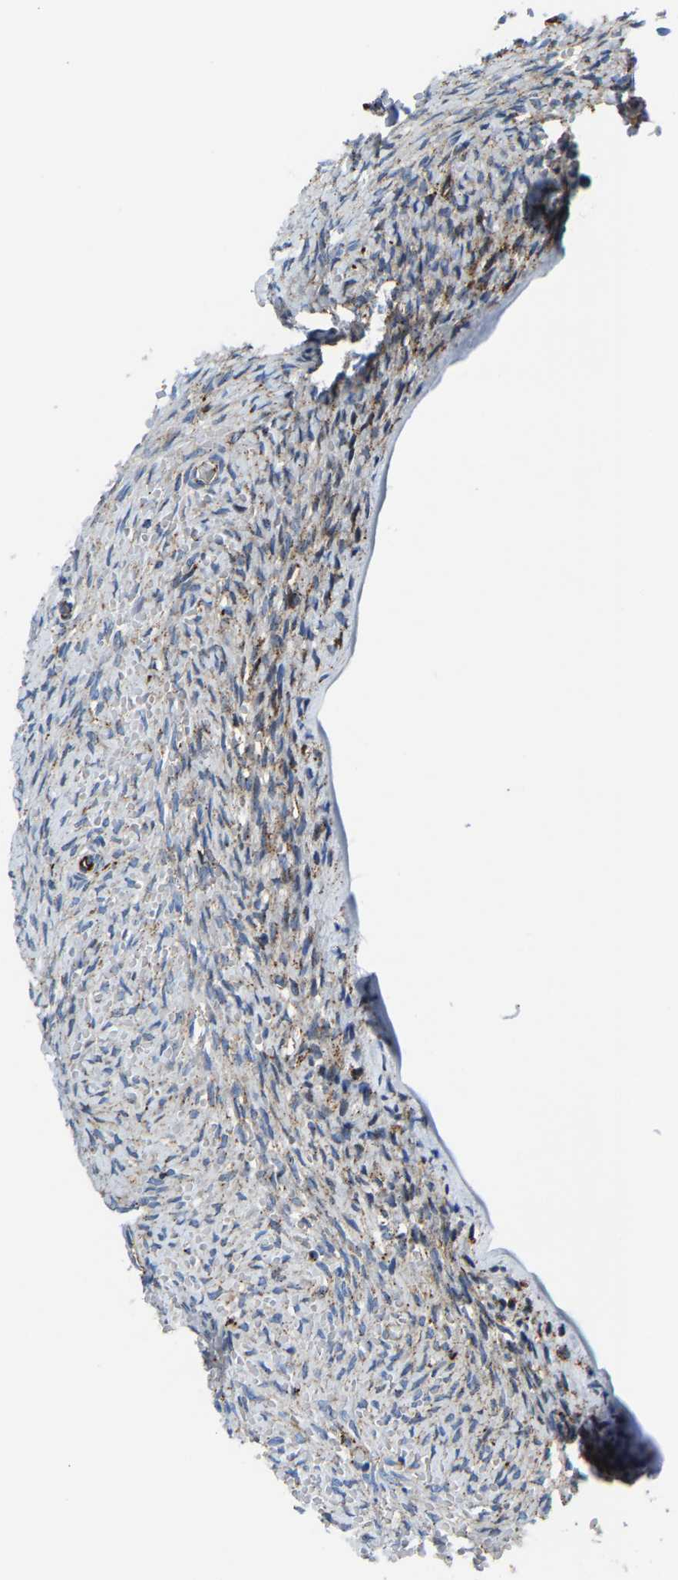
{"staining": {"intensity": "moderate", "quantity": "<25%", "location": "cytoplasmic/membranous"}, "tissue": "ovary", "cell_type": "Follicle cells", "image_type": "normal", "snomed": [{"axis": "morphology", "description": "Normal tissue, NOS"}, {"axis": "topography", "description": "Ovary"}], "caption": "IHC of unremarkable ovary displays low levels of moderate cytoplasmic/membranous positivity in about <25% of follicle cells. Nuclei are stained in blue.", "gene": "DPP7", "patient": {"sex": "female", "age": 27}}